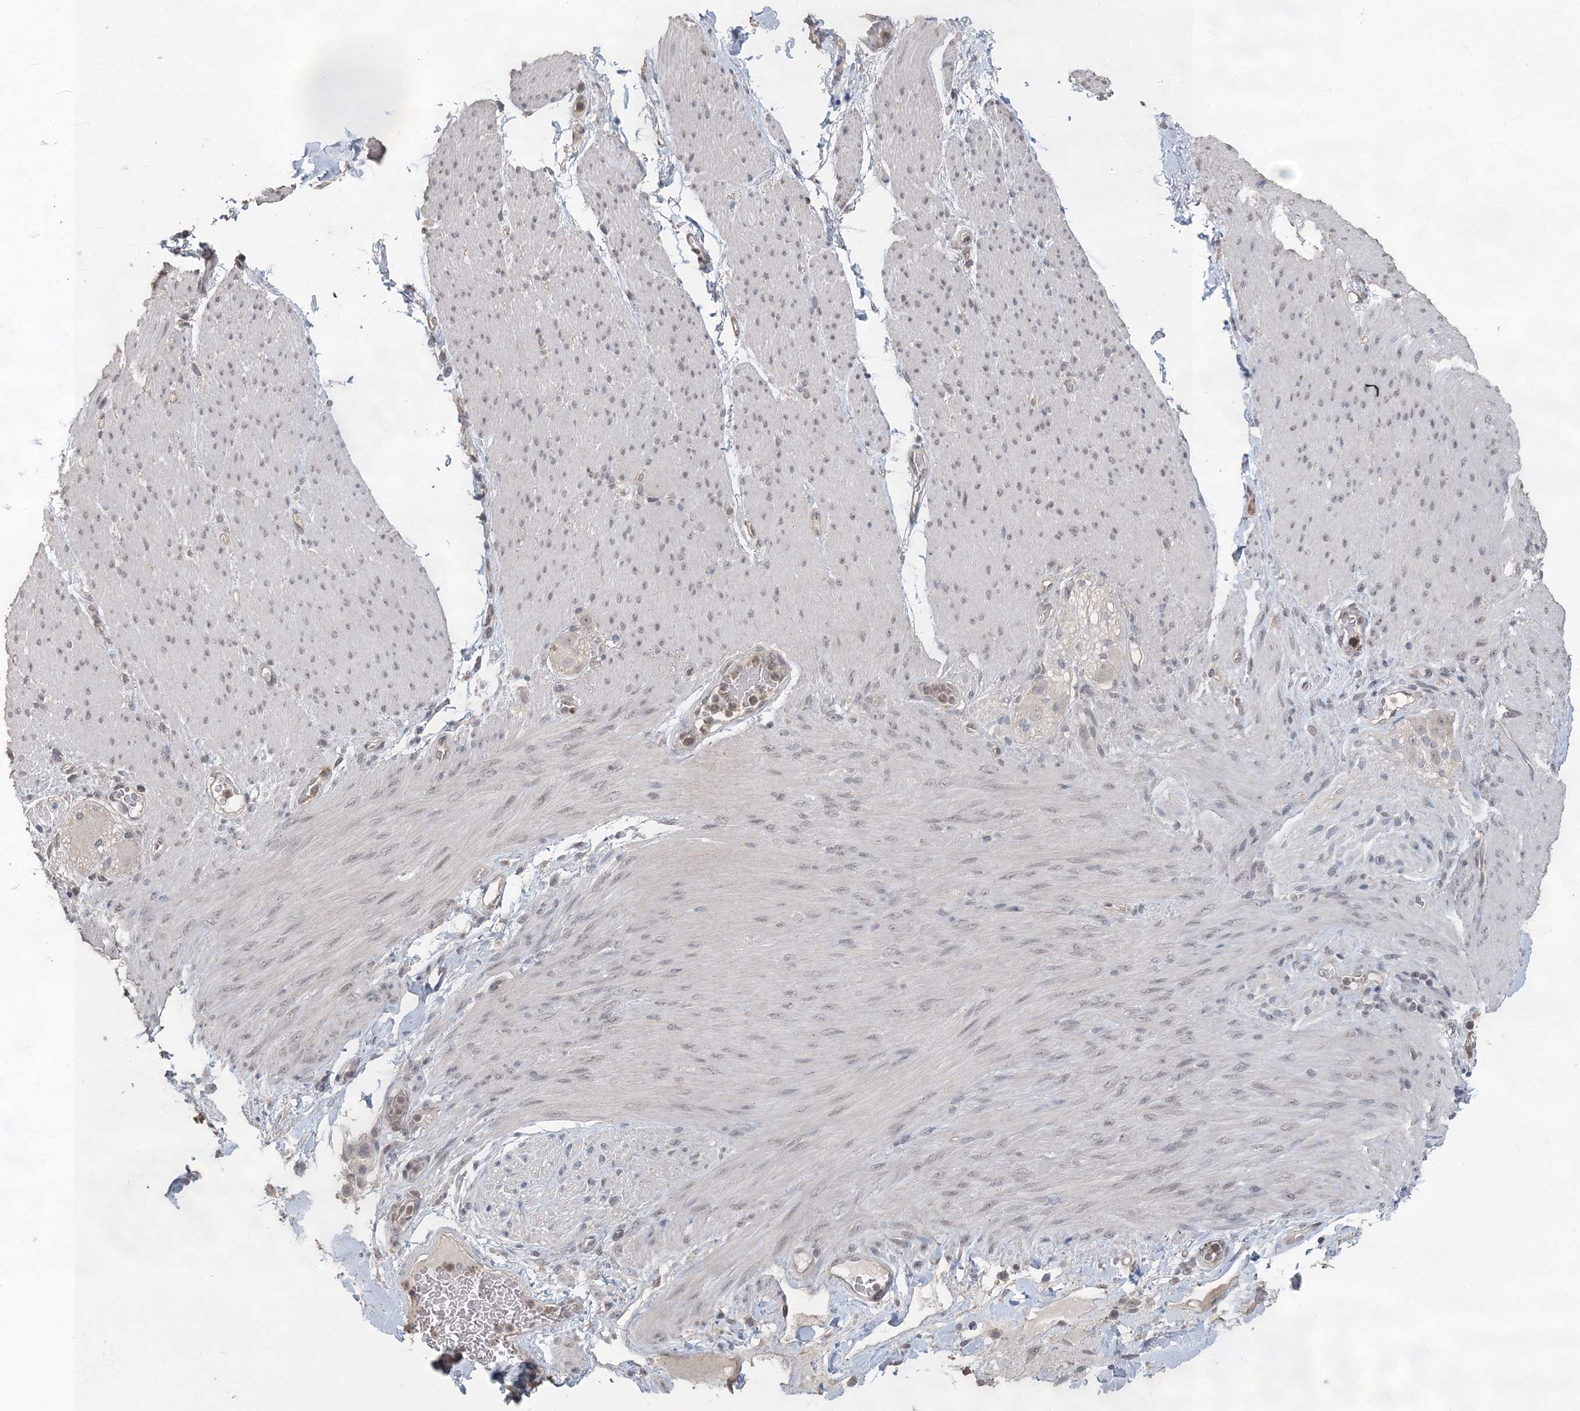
{"staining": {"intensity": "negative", "quantity": "none", "location": "none"}, "tissue": "adipose tissue", "cell_type": "Adipocytes", "image_type": "normal", "snomed": [{"axis": "morphology", "description": "Normal tissue, NOS"}, {"axis": "topography", "description": "Colon"}, {"axis": "topography", "description": "Peripheral nerve tissue"}], "caption": "Protein analysis of normal adipose tissue displays no significant expression in adipocytes. The staining was performed using DAB to visualize the protein expression in brown, while the nuclei were stained in blue with hematoxylin (Magnification: 20x).", "gene": "UIMC1", "patient": {"sex": "female", "age": 61}}